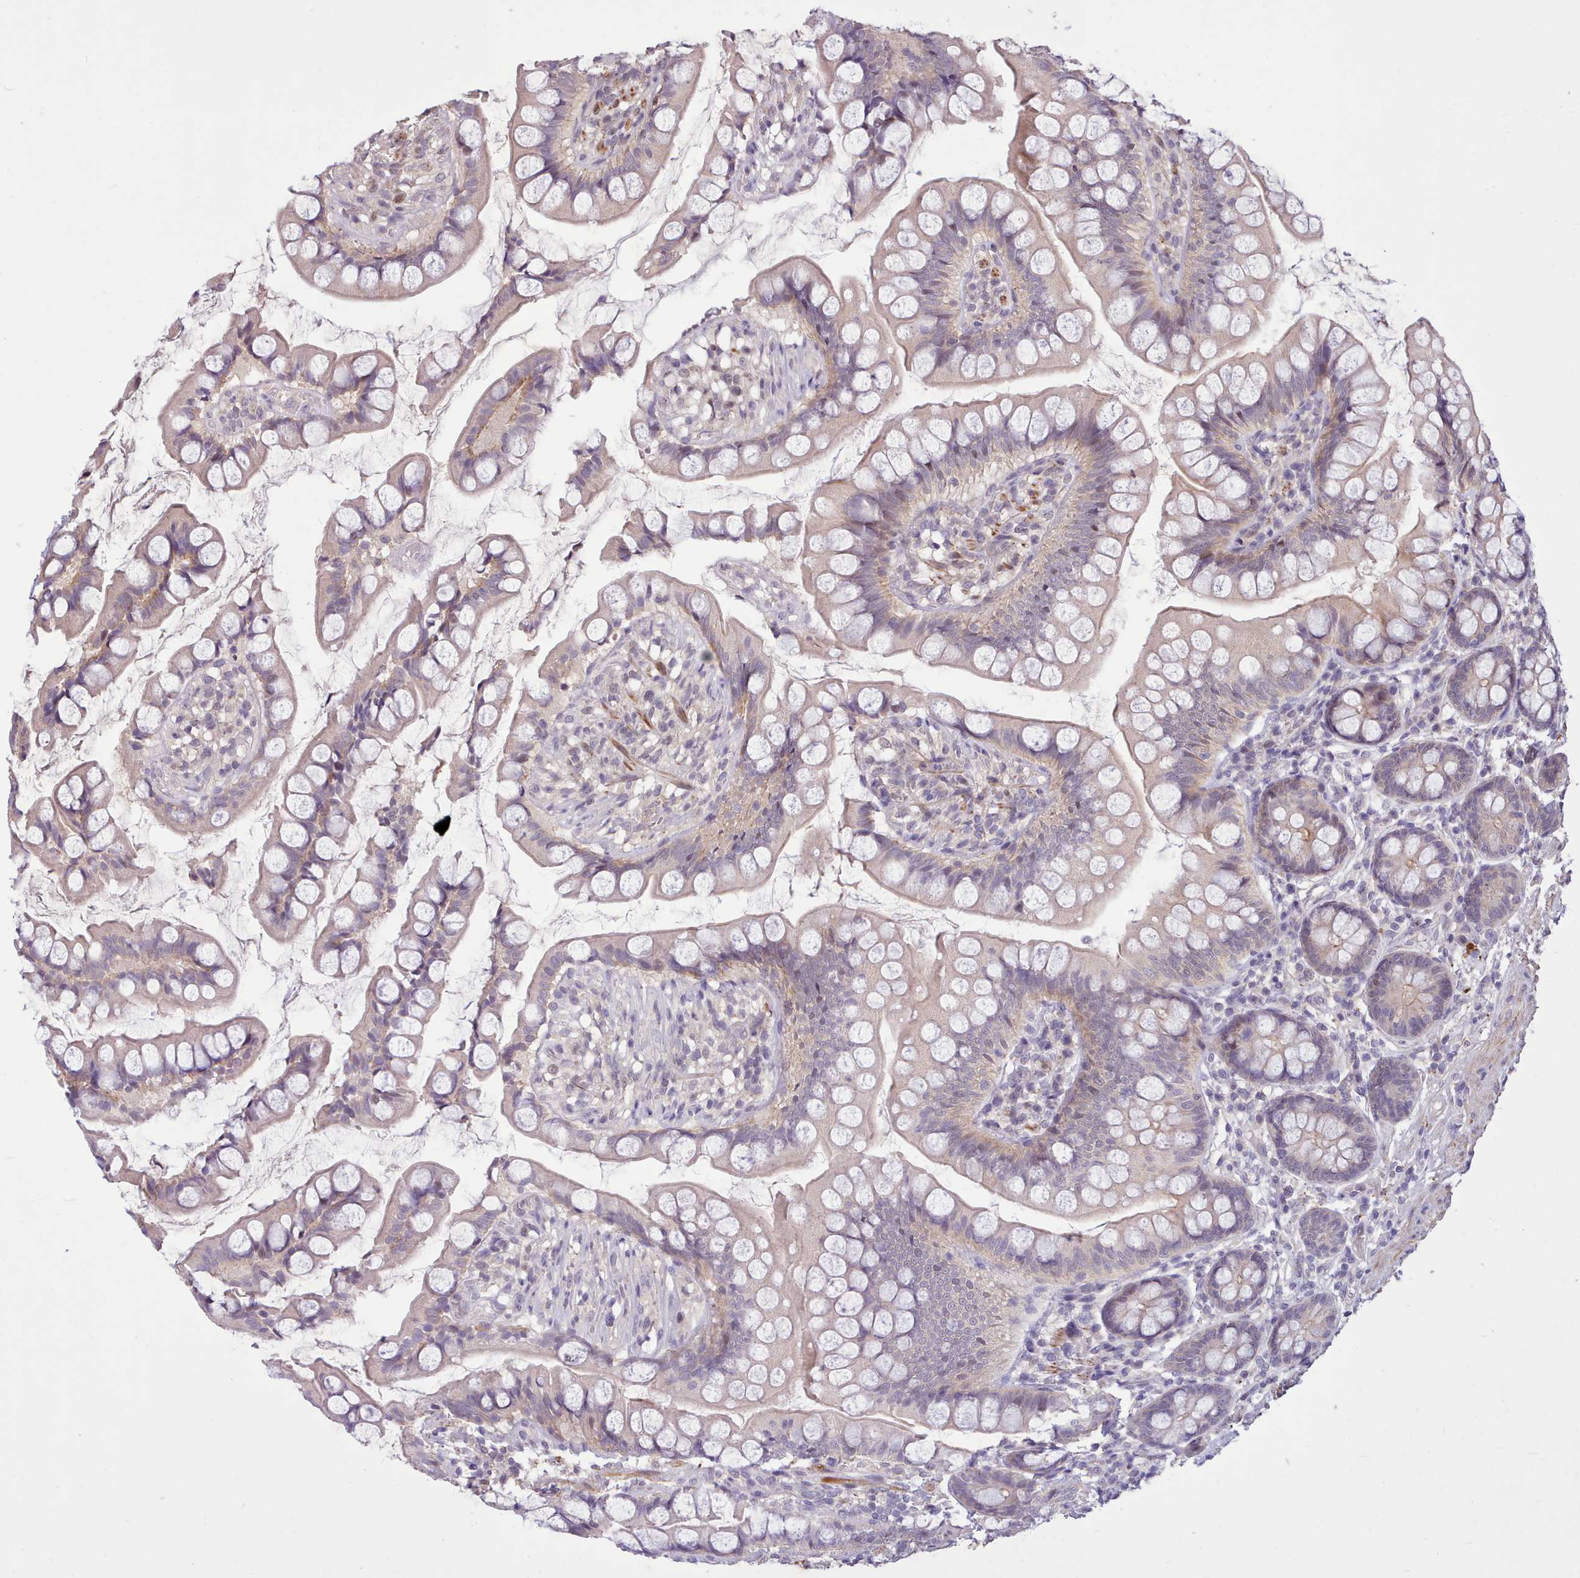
{"staining": {"intensity": "weak", "quantity": "25%-75%", "location": "cytoplasmic/membranous"}, "tissue": "small intestine", "cell_type": "Glandular cells", "image_type": "normal", "snomed": [{"axis": "morphology", "description": "Normal tissue, NOS"}, {"axis": "topography", "description": "Small intestine"}], "caption": "This histopathology image reveals IHC staining of benign human small intestine, with low weak cytoplasmic/membranous expression in approximately 25%-75% of glandular cells.", "gene": "ZNF607", "patient": {"sex": "male", "age": 70}}